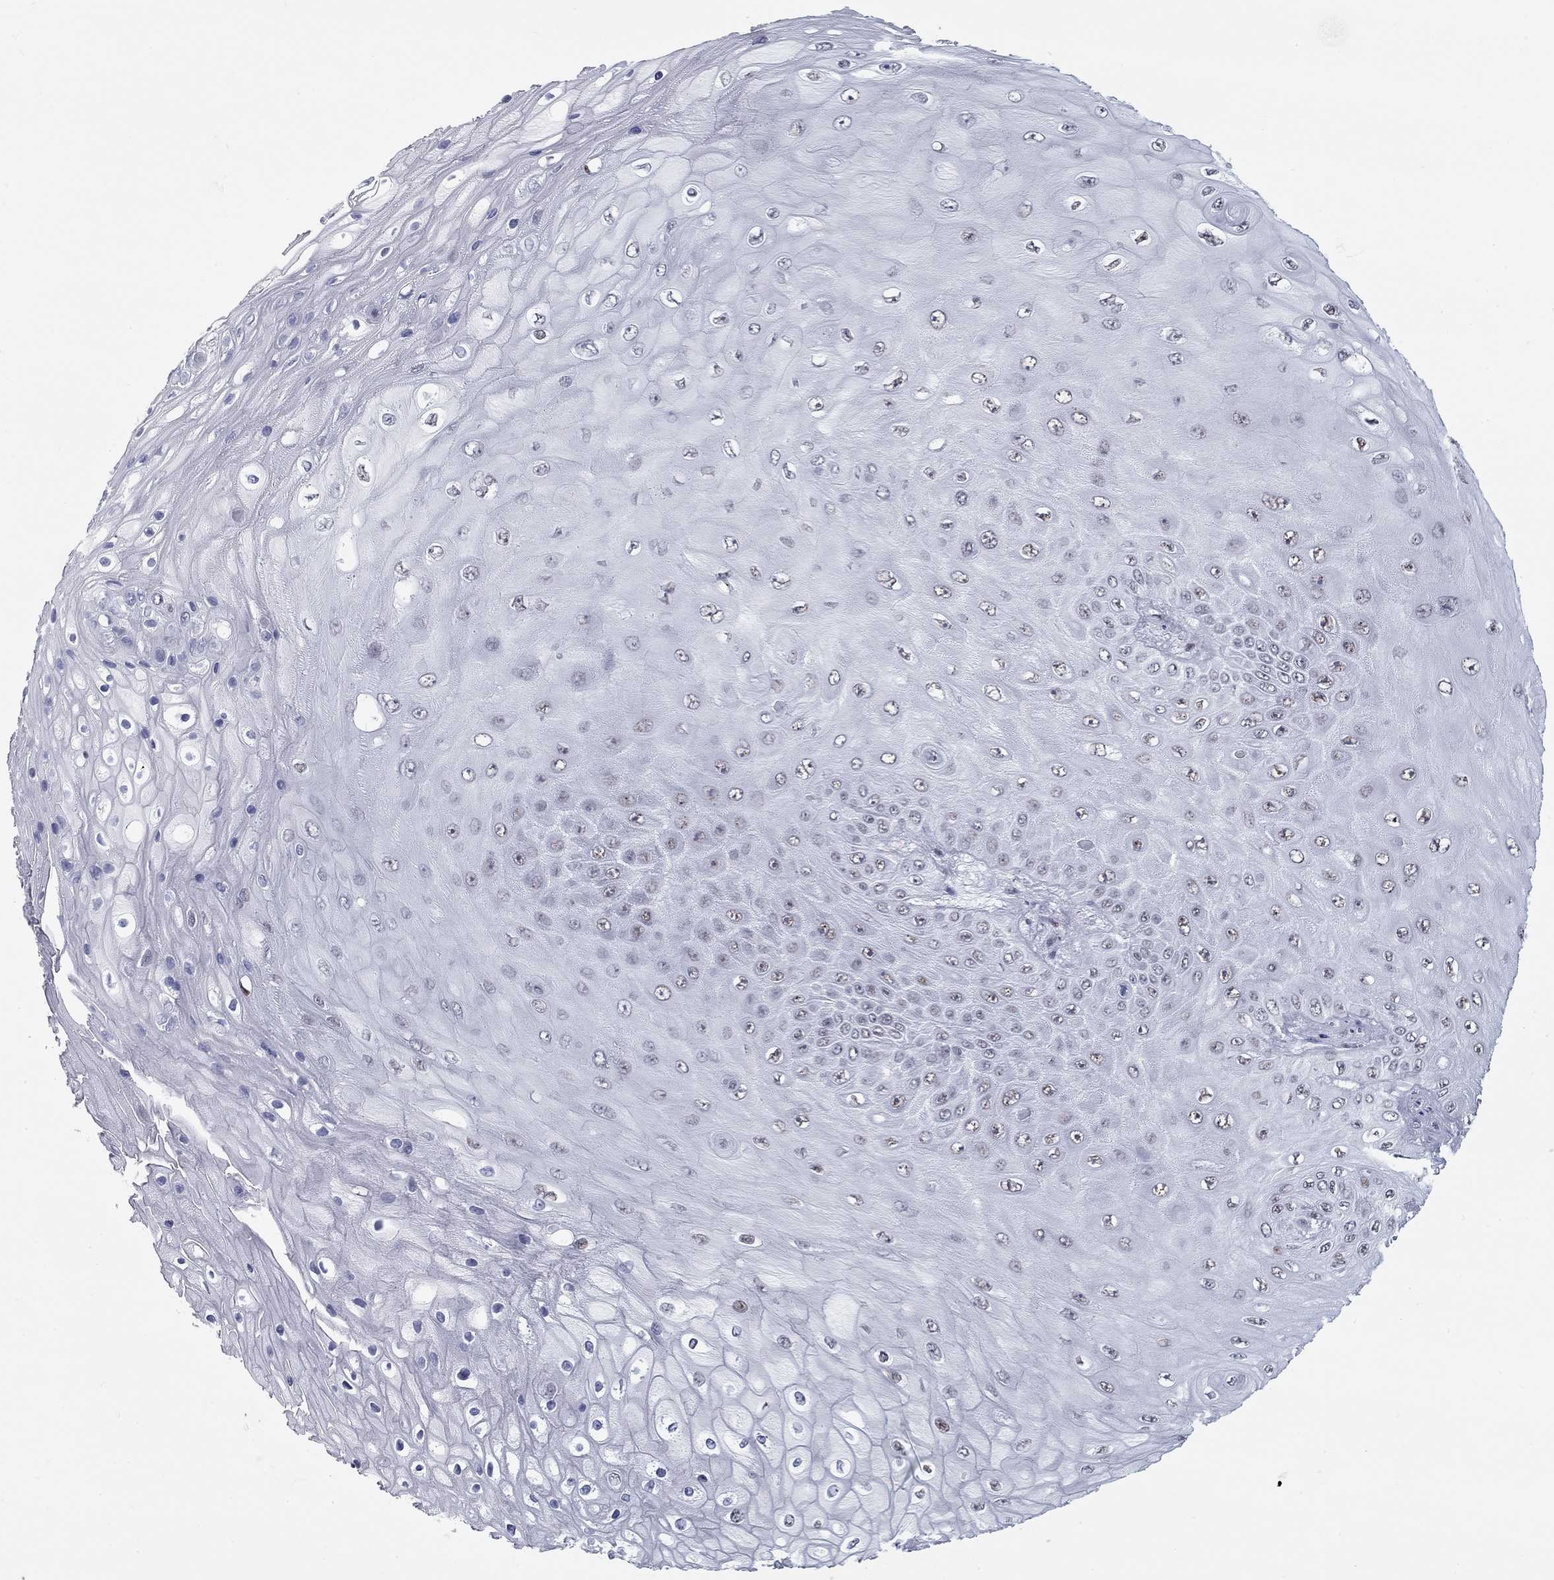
{"staining": {"intensity": "strong", "quantity": "<25%", "location": "nuclear"}, "tissue": "skin cancer", "cell_type": "Tumor cells", "image_type": "cancer", "snomed": [{"axis": "morphology", "description": "Squamous cell carcinoma, NOS"}, {"axis": "topography", "description": "Skin"}], "caption": "This is an image of IHC staining of squamous cell carcinoma (skin), which shows strong staining in the nuclear of tumor cells.", "gene": "ASF1B", "patient": {"sex": "male", "age": 62}}